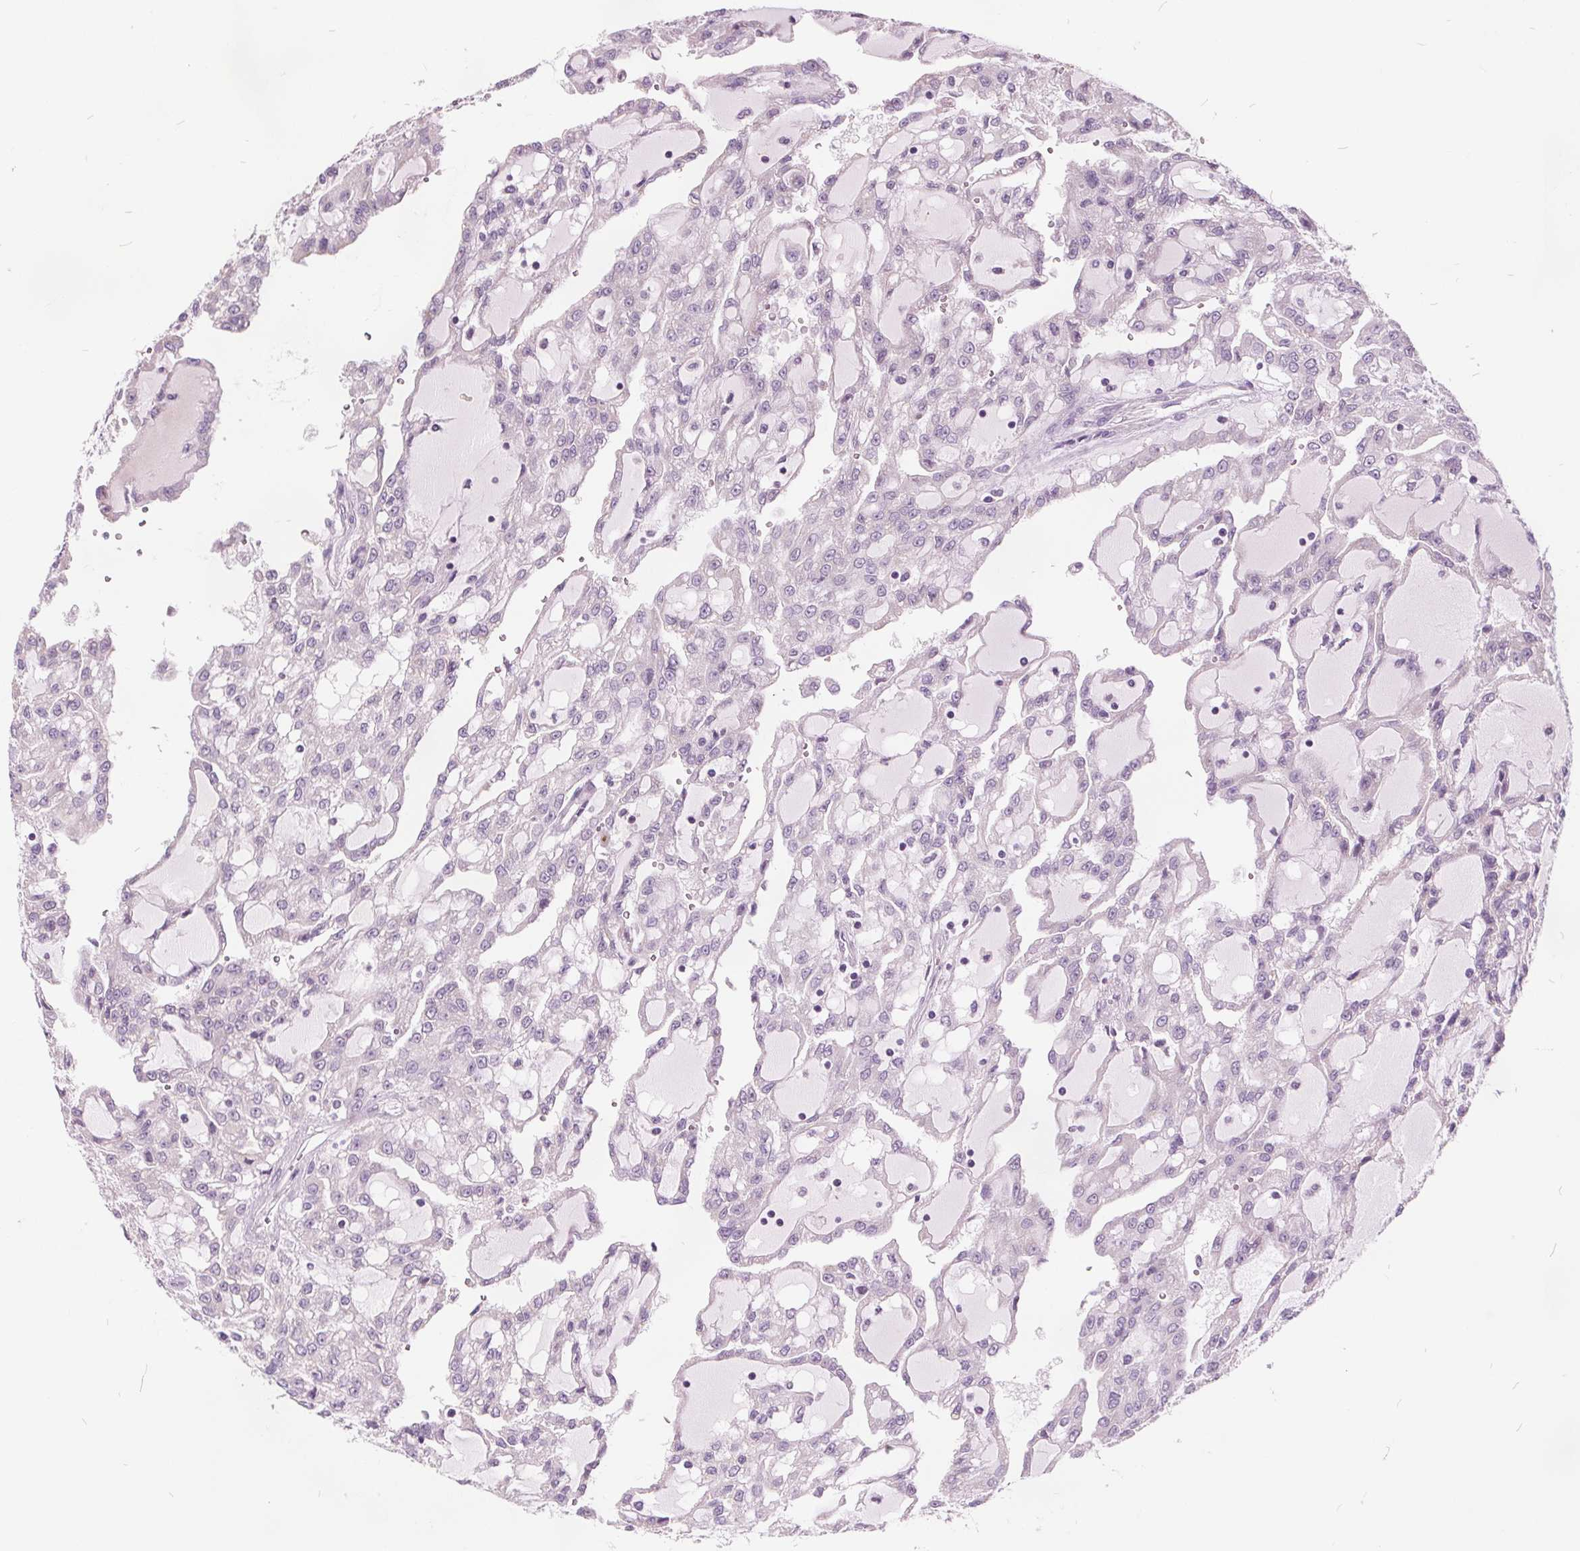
{"staining": {"intensity": "negative", "quantity": "none", "location": "none"}, "tissue": "renal cancer", "cell_type": "Tumor cells", "image_type": "cancer", "snomed": [{"axis": "morphology", "description": "Adenocarcinoma, NOS"}, {"axis": "topography", "description": "Kidney"}], "caption": "Renal adenocarcinoma was stained to show a protein in brown. There is no significant expression in tumor cells.", "gene": "ACOX2", "patient": {"sex": "male", "age": 63}}